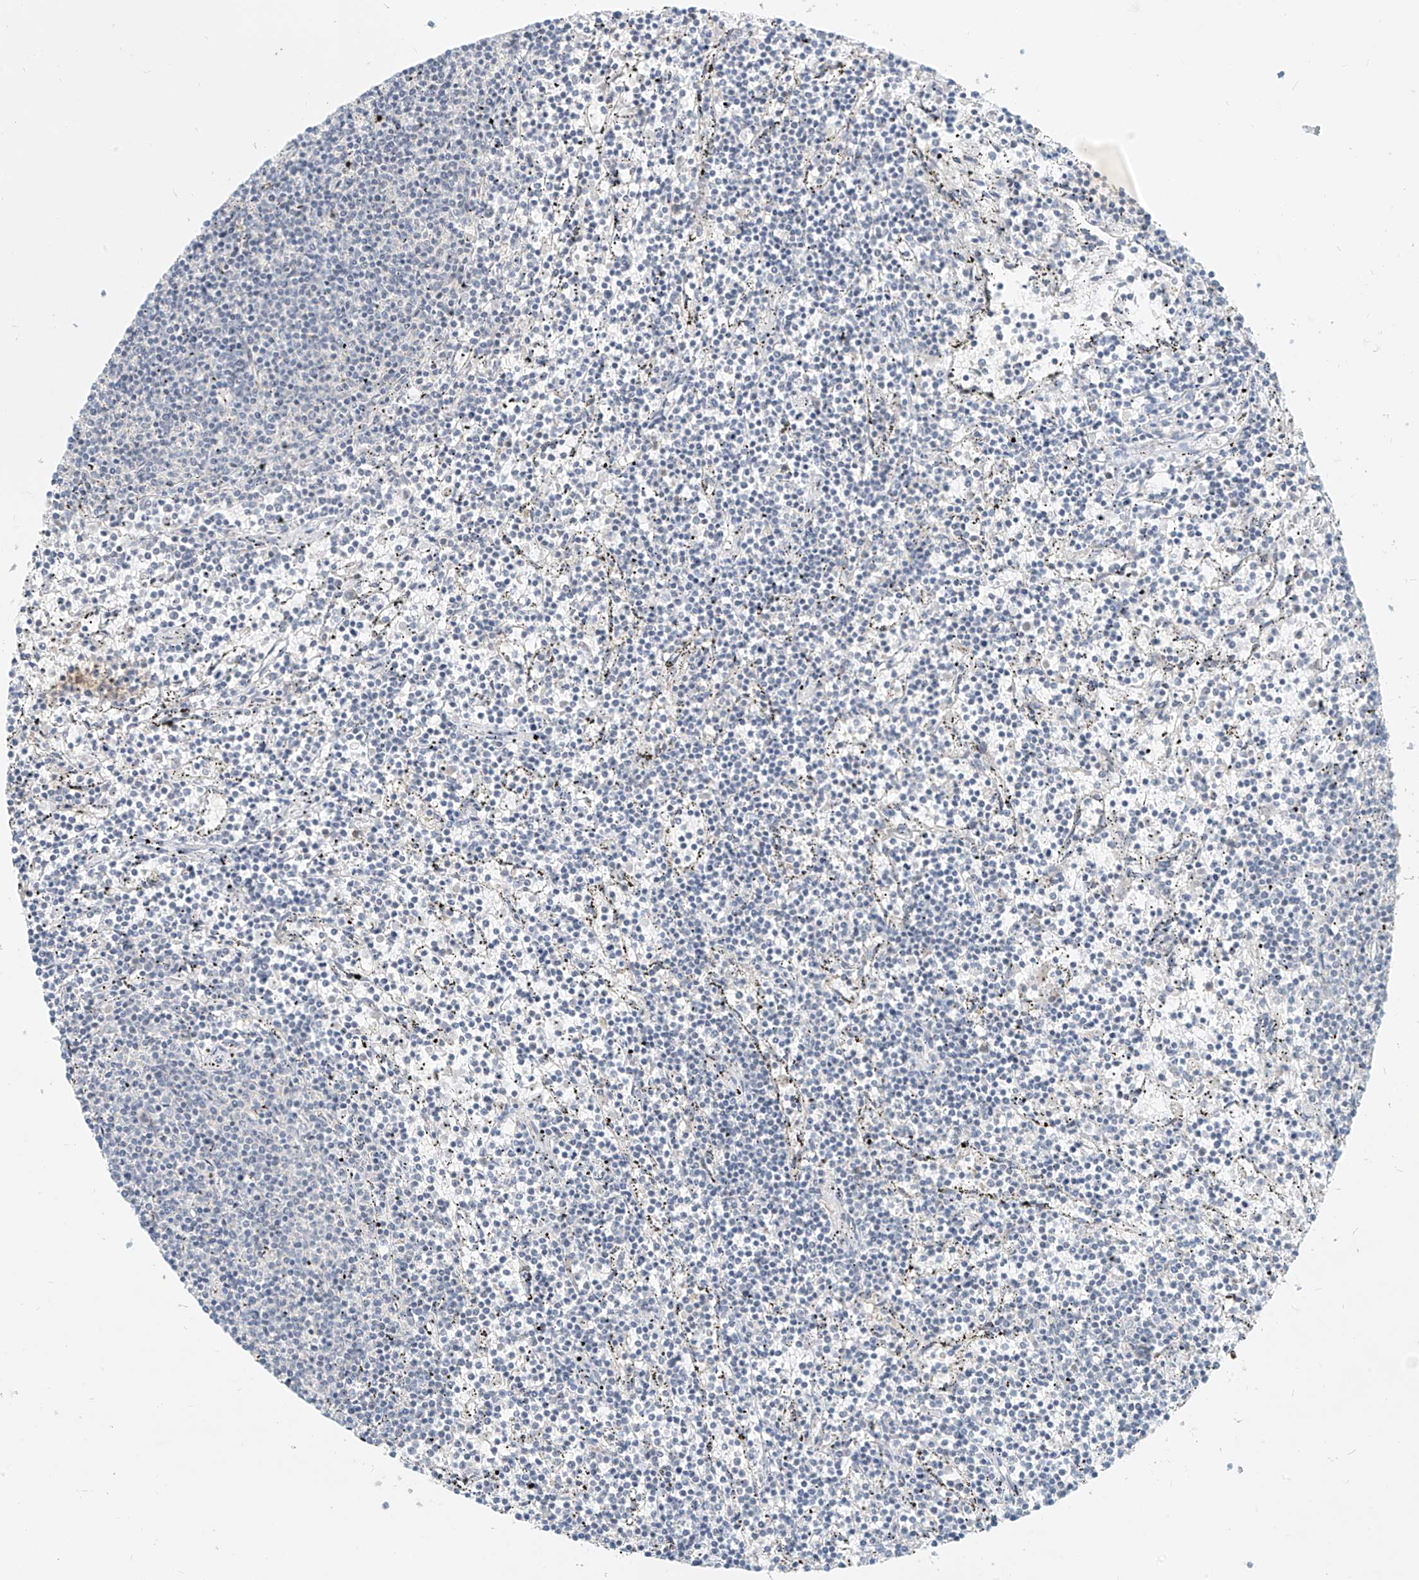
{"staining": {"intensity": "negative", "quantity": "none", "location": "none"}, "tissue": "lymphoma", "cell_type": "Tumor cells", "image_type": "cancer", "snomed": [{"axis": "morphology", "description": "Malignant lymphoma, non-Hodgkin's type, Low grade"}, {"axis": "topography", "description": "Spleen"}], "caption": "Tumor cells are negative for protein expression in human malignant lymphoma, non-Hodgkin's type (low-grade).", "gene": "C2orf42", "patient": {"sex": "female", "age": 50}}